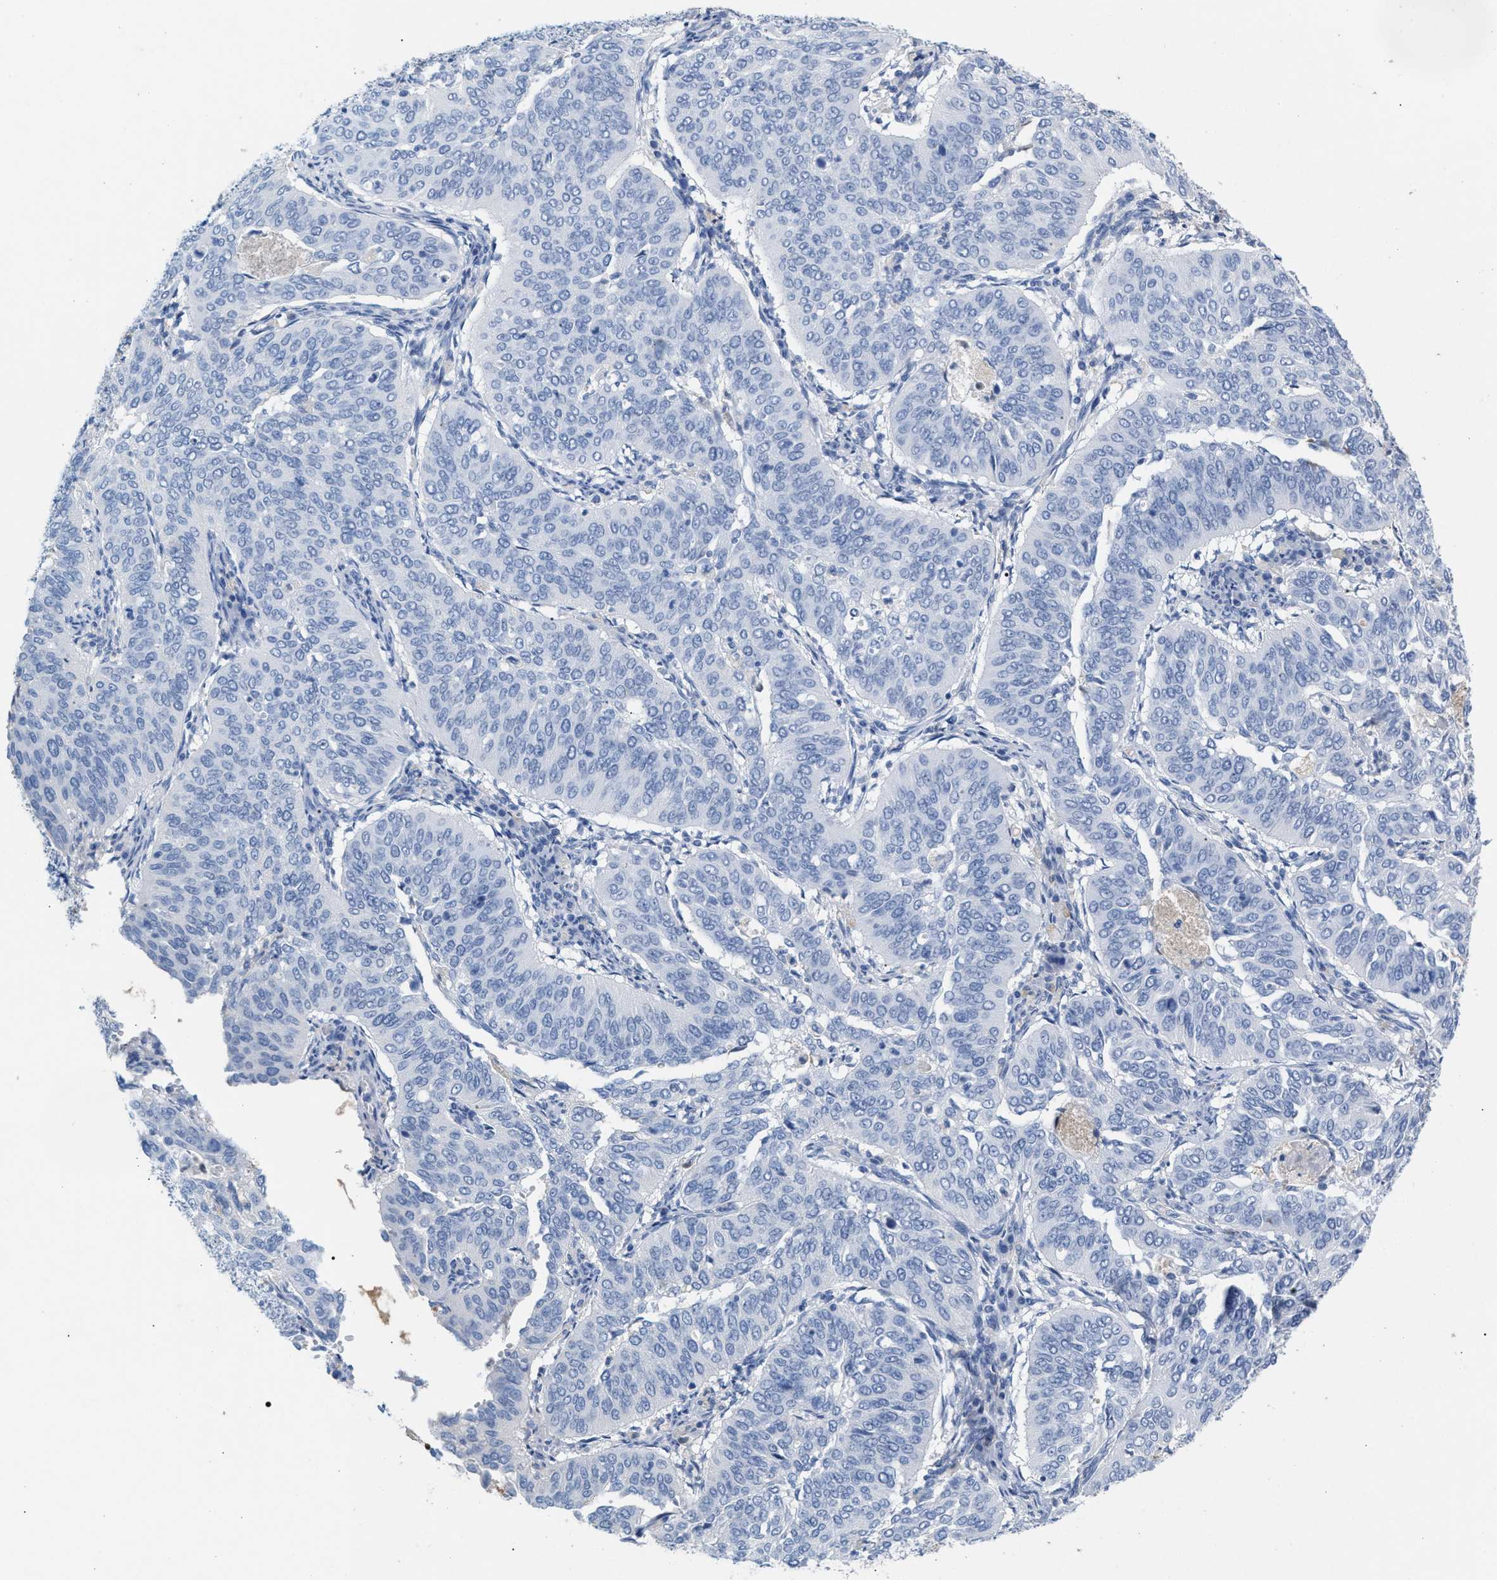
{"staining": {"intensity": "negative", "quantity": "none", "location": "none"}, "tissue": "cervical cancer", "cell_type": "Tumor cells", "image_type": "cancer", "snomed": [{"axis": "morphology", "description": "Normal tissue, NOS"}, {"axis": "morphology", "description": "Squamous cell carcinoma, NOS"}, {"axis": "topography", "description": "Cervix"}], "caption": "This micrograph is of cervical squamous cell carcinoma stained with IHC to label a protein in brown with the nuclei are counter-stained blue. There is no expression in tumor cells.", "gene": "APOH", "patient": {"sex": "female", "age": 39}}